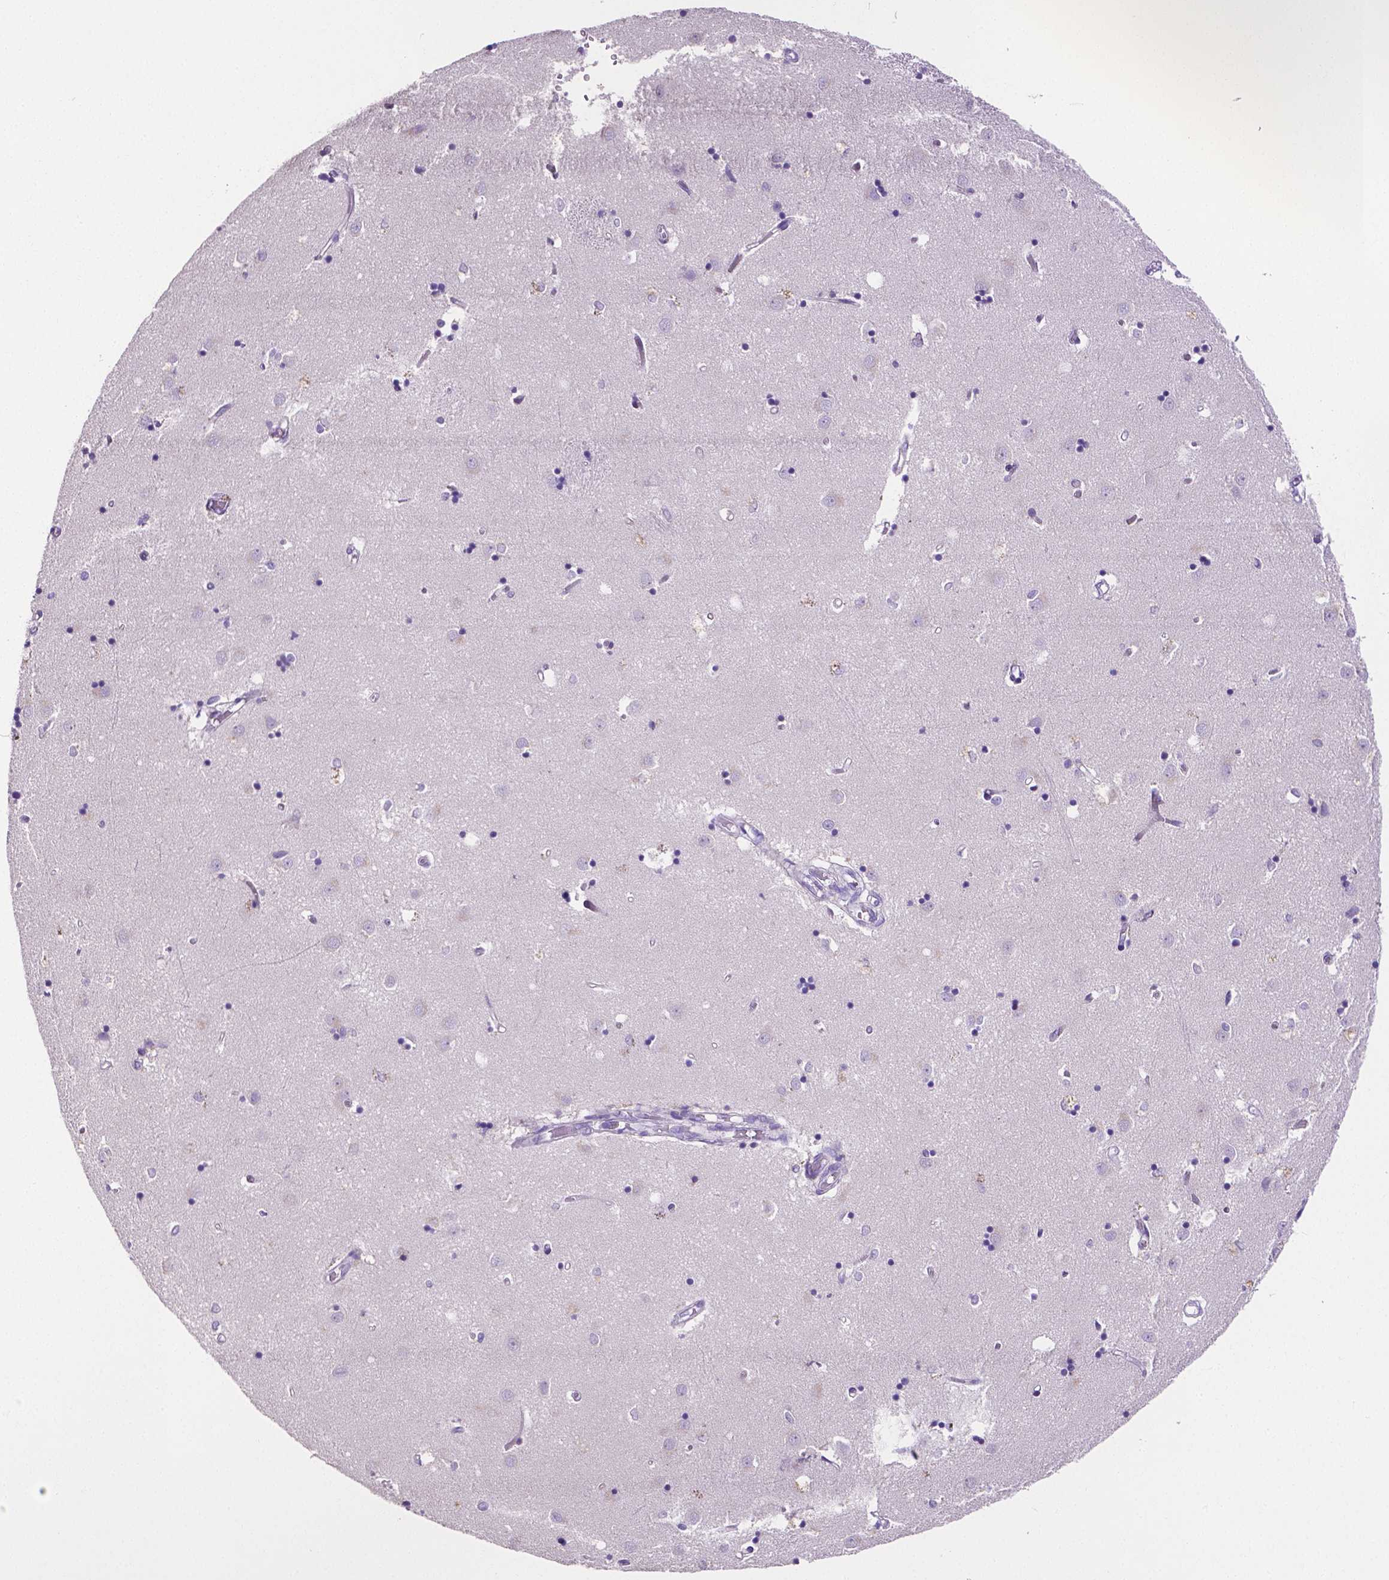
{"staining": {"intensity": "negative", "quantity": "none", "location": "none"}, "tissue": "caudate", "cell_type": "Glial cells", "image_type": "normal", "snomed": [{"axis": "morphology", "description": "Normal tissue, NOS"}, {"axis": "topography", "description": "Lateral ventricle wall"}], "caption": "DAB immunohistochemical staining of unremarkable human caudate reveals no significant positivity in glial cells. (Immunohistochemistry (ihc), brightfield microscopy, high magnification).", "gene": "MMP9", "patient": {"sex": "male", "age": 54}}